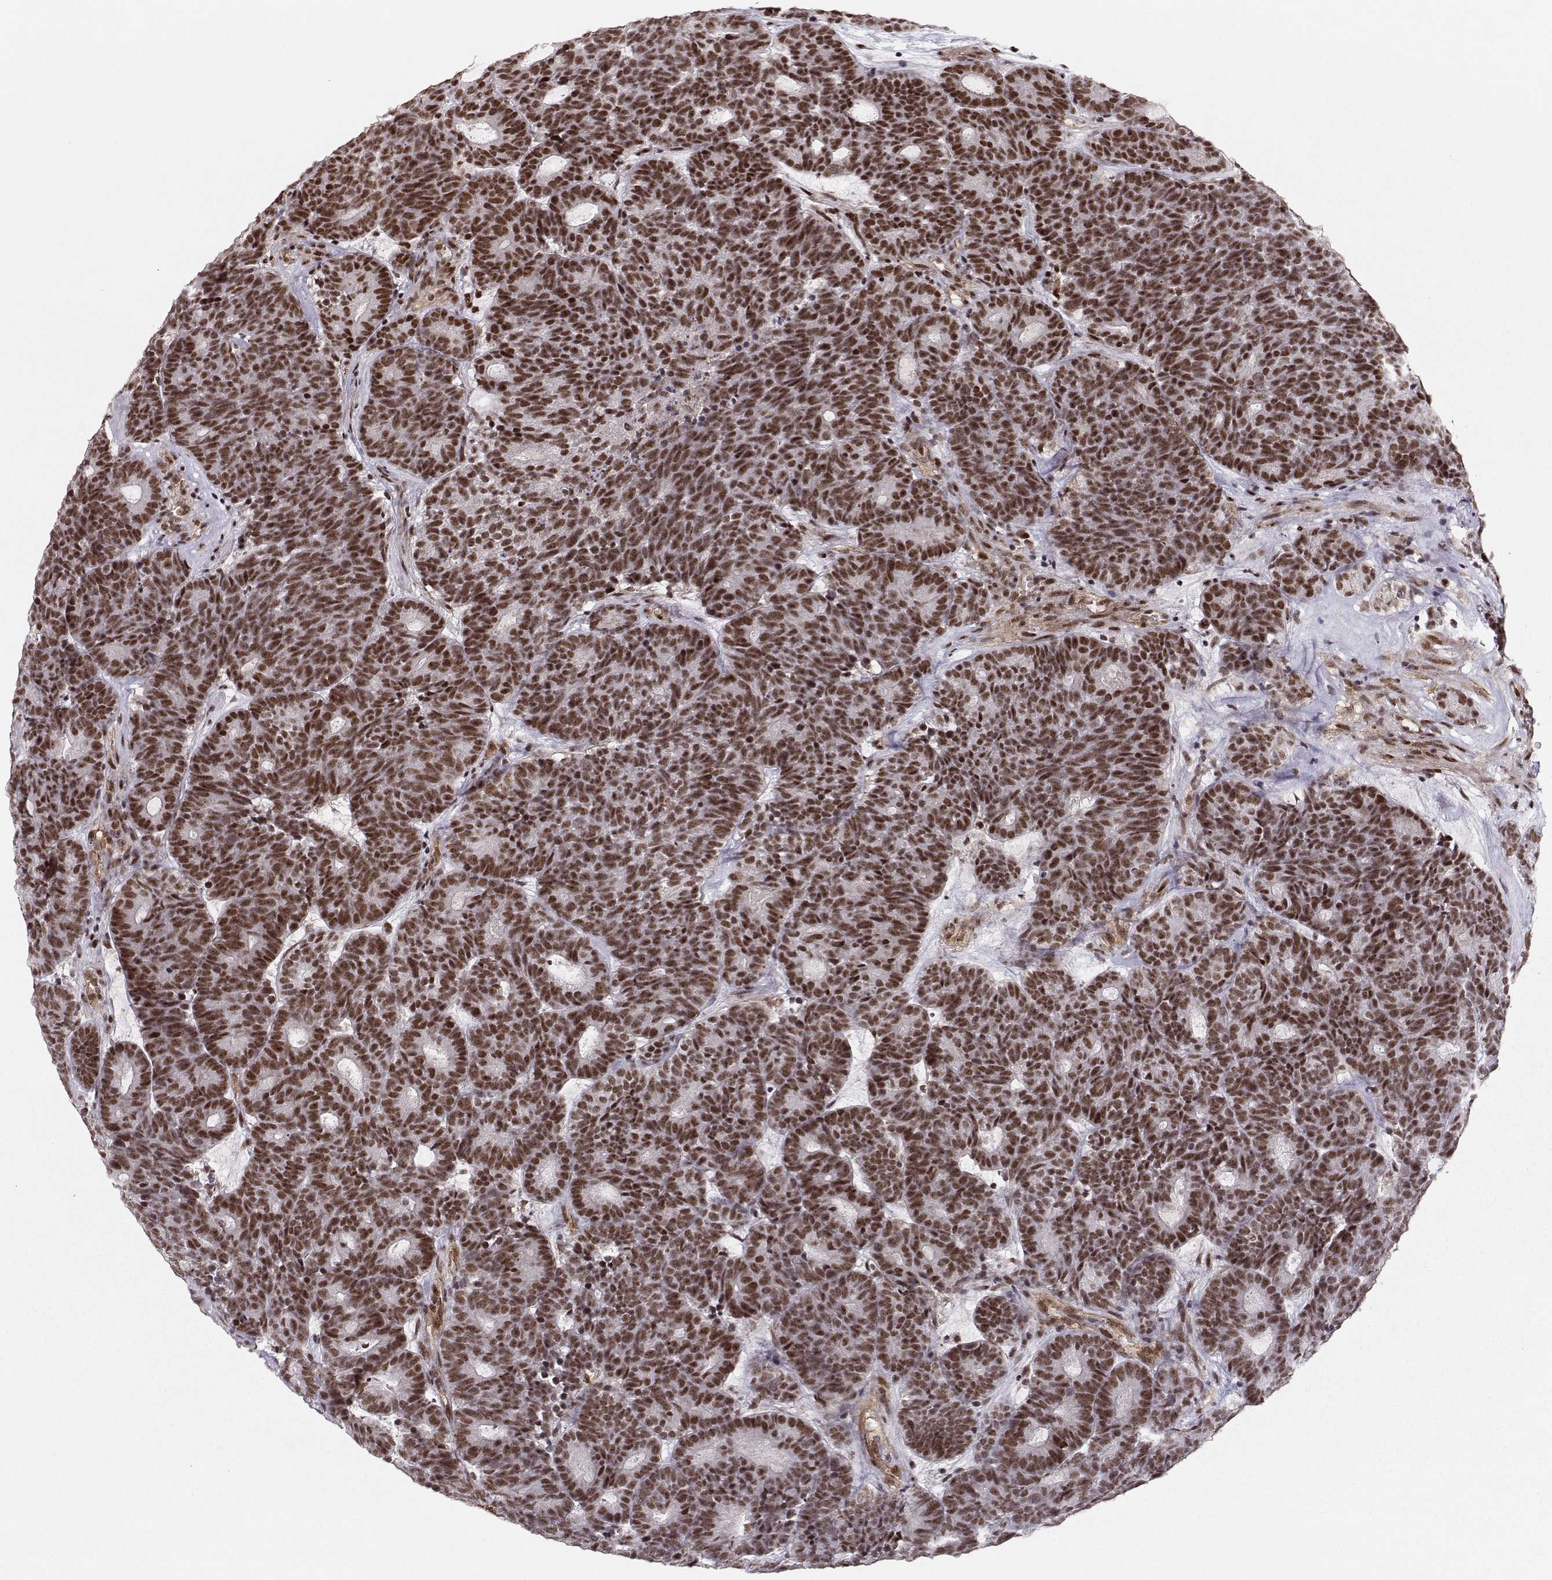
{"staining": {"intensity": "strong", "quantity": ">75%", "location": "nuclear"}, "tissue": "head and neck cancer", "cell_type": "Tumor cells", "image_type": "cancer", "snomed": [{"axis": "morphology", "description": "Adenocarcinoma, NOS"}, {"axis": "topography", "description": "Head-Neck"}], "caption": "Tumor cells exhibit strong nuclear positivity in about >75% of cells in head and neck cancer (adenocarcinoma).", "gene": "CIR1", "patient": {"sex": "female", "age": 81}}